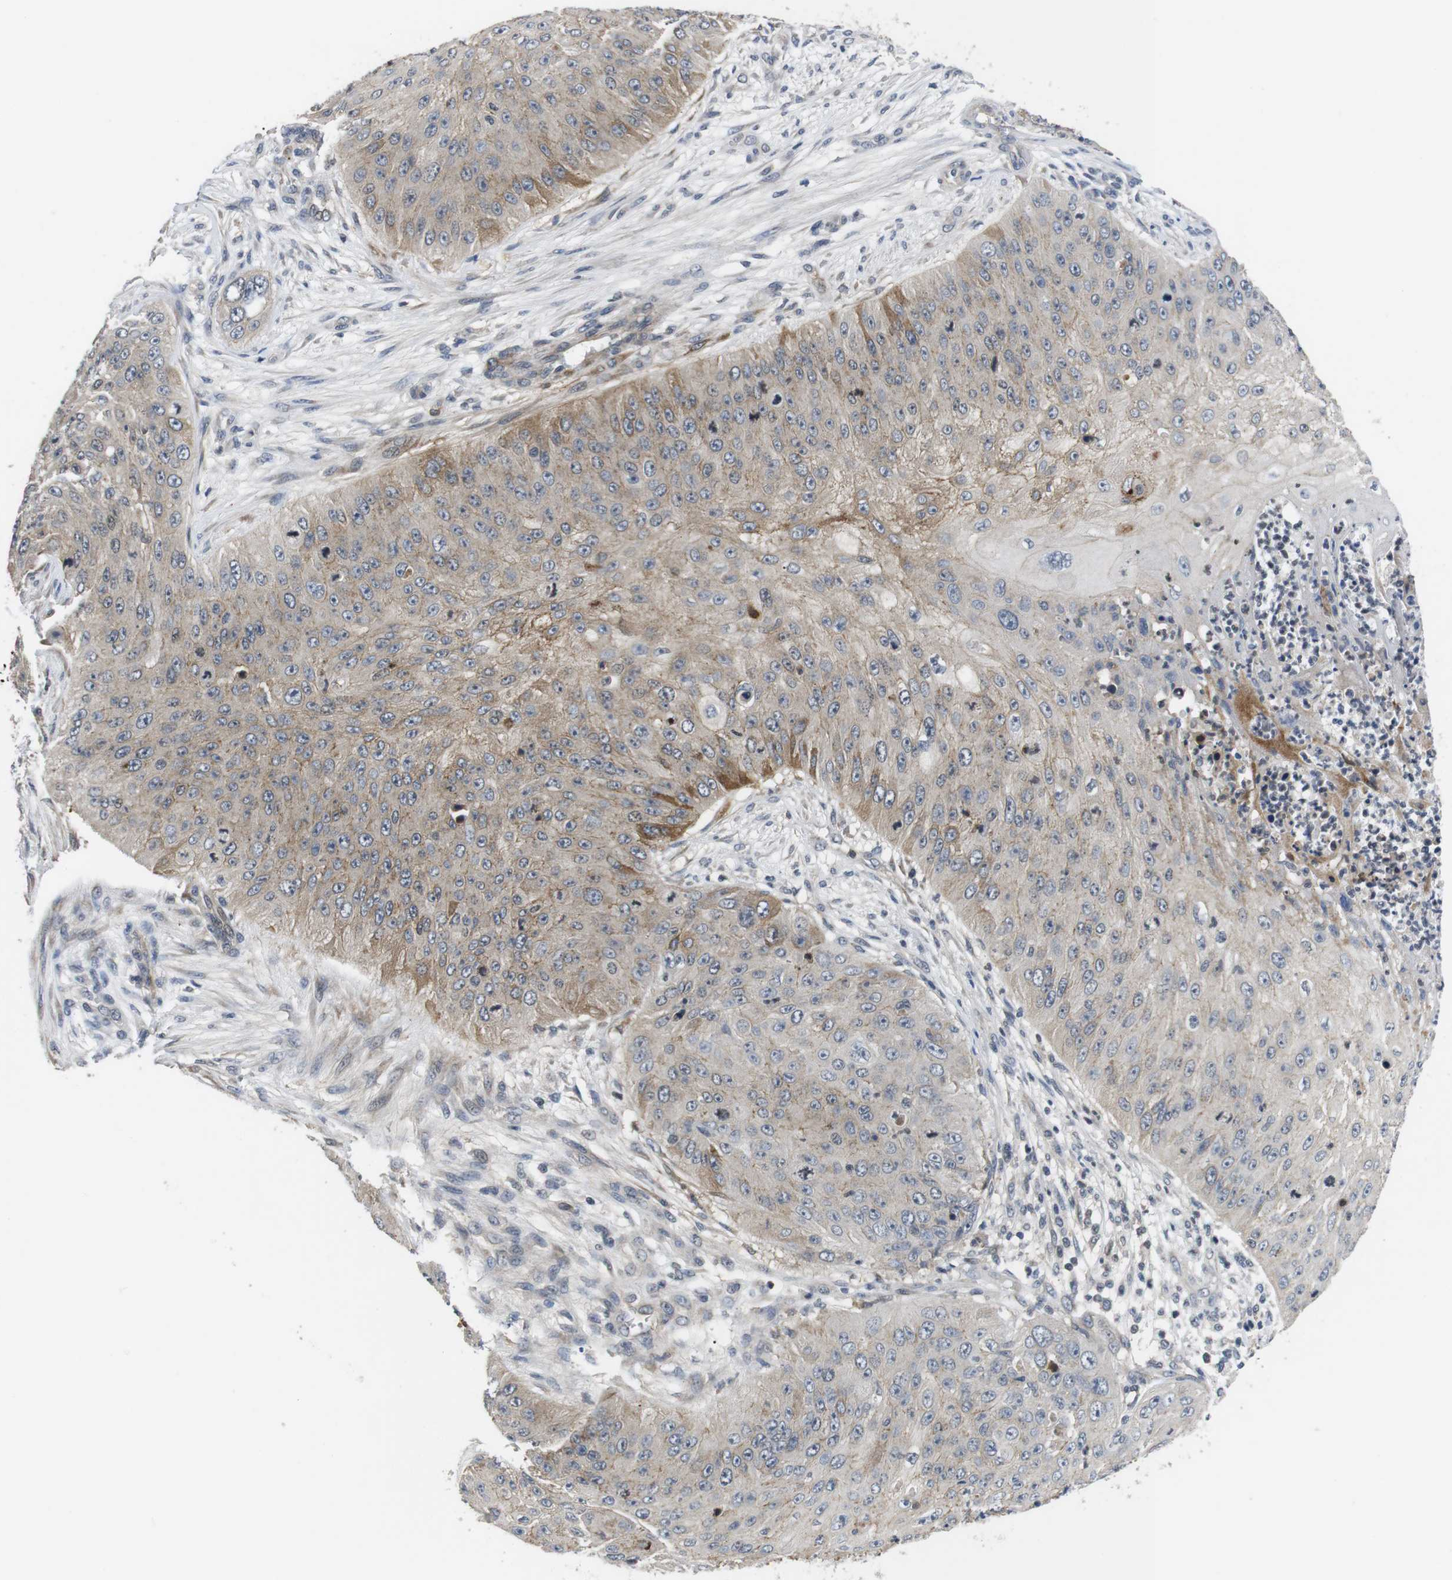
{"staining": {"intensity": "weak", "quantity": "25%-75%", "location": "cytoplasmic/membranous"}, "tissue": "skin cancer", "cell_type": "Tumor cells", "image_type": "cancer", "snomed": [{"axis": "morphology", "description": "Squamous cell carcinoma, NOS"}, {"axis": "topography", "description": "Skin"}], "caption": "Skin squamous cell carcinoma stained with IHC demonstrates weak cytoplasmic/membranous expression in about 25%-75% of tumor cells. (DAB IHC with brightfield microscopy, high magnification).", "gene": "NECTIN1", "patient": {"sex": "female", "age": 80}}